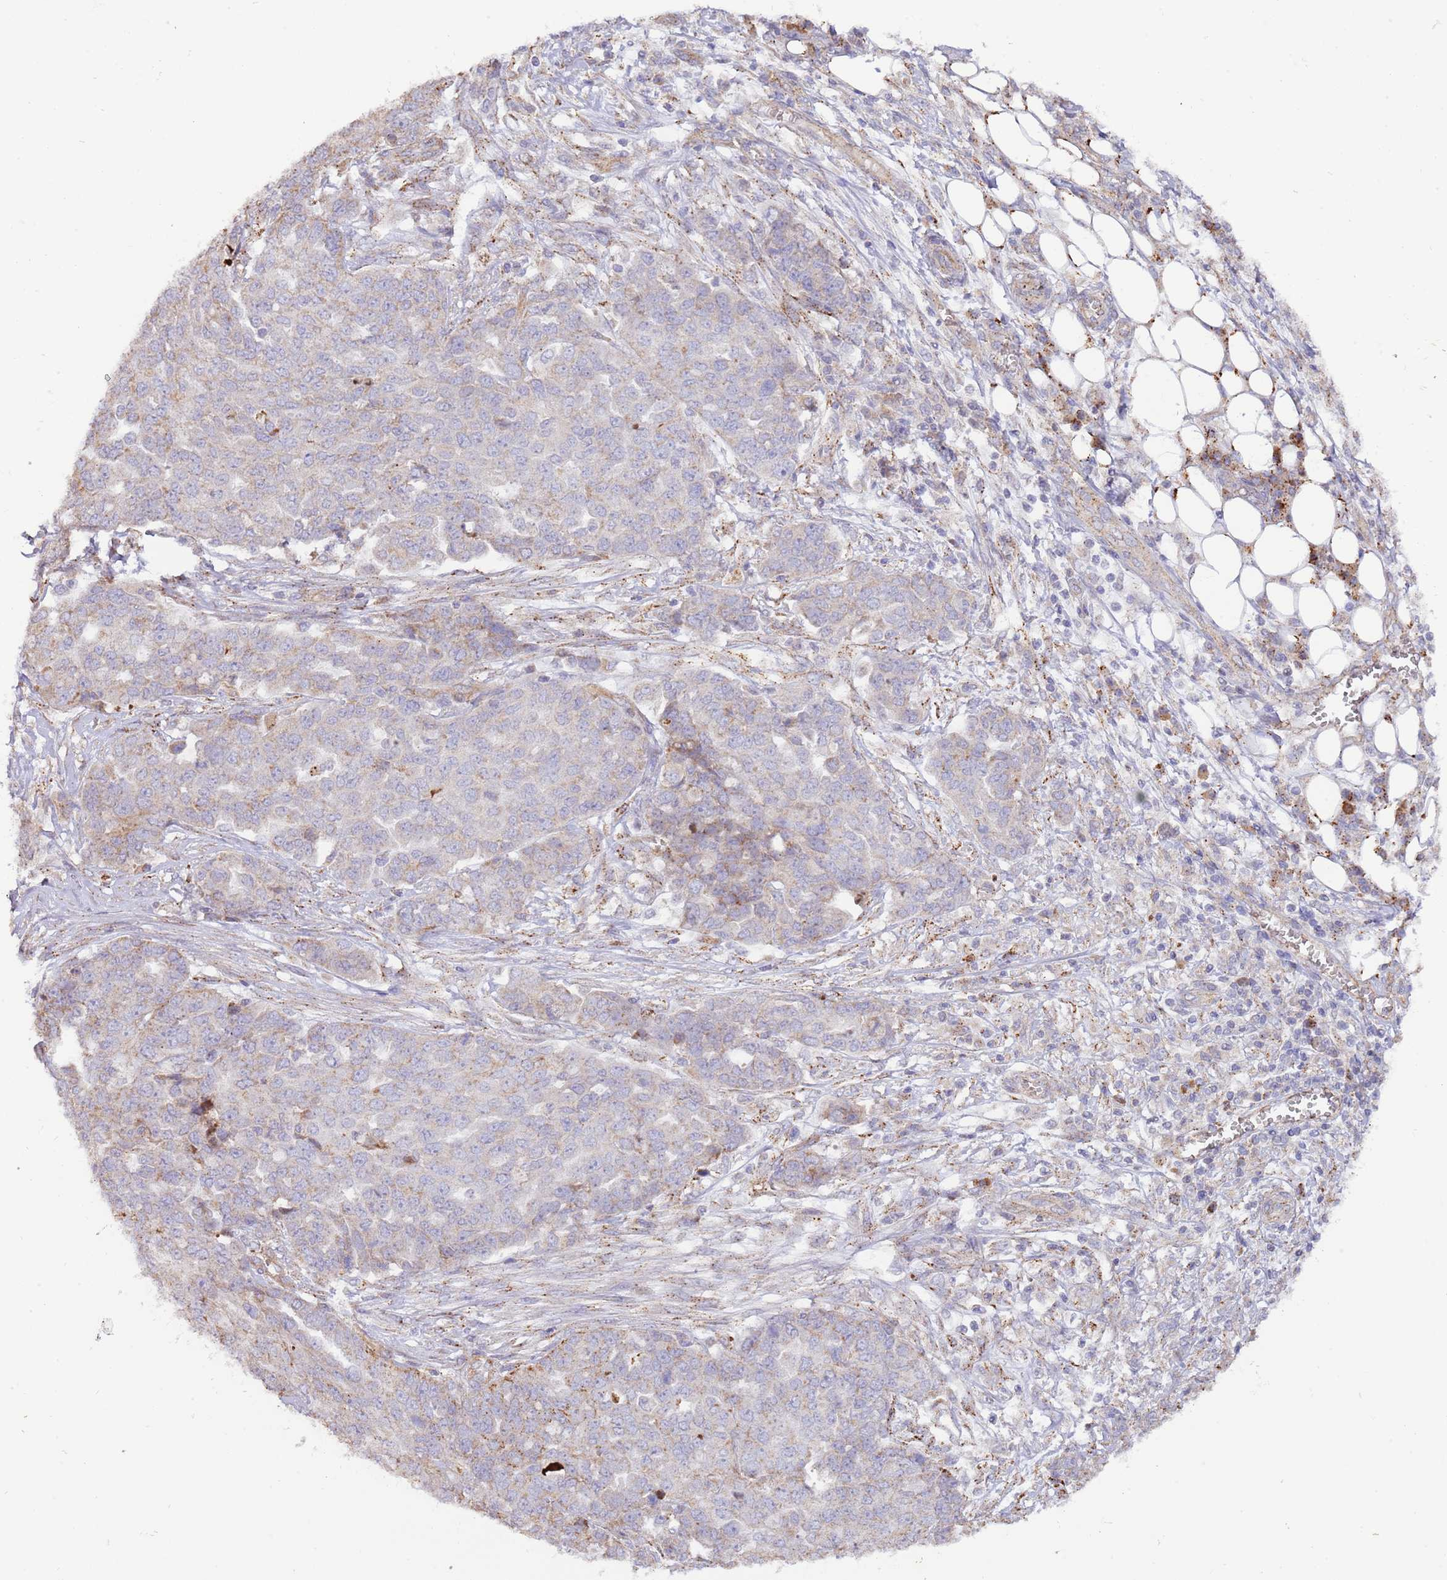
{"staining": {"intensity": "moderate", "quantity": "<25%", "location": "cytoplasmic/membranous"}, "tissue": "ovarian cancer", "cell_type": "Tumor cells", "image_type": "cancer", "snomed": [{"axis": "morphology", "description": "Cystadenocarcinoma, serous, NOS"}, {"axis": "topography", "description": "Soft tissue"}, {"axis": "topography", "description": "Ovary"}], "caption": "The immunohistochemical stain shows moderate cytoplasmic/membranous positivity in tumor cells of ovarian cancer tissue.", "gene": "DOCK6", "patient": {"sex": "female", "age": 57}}